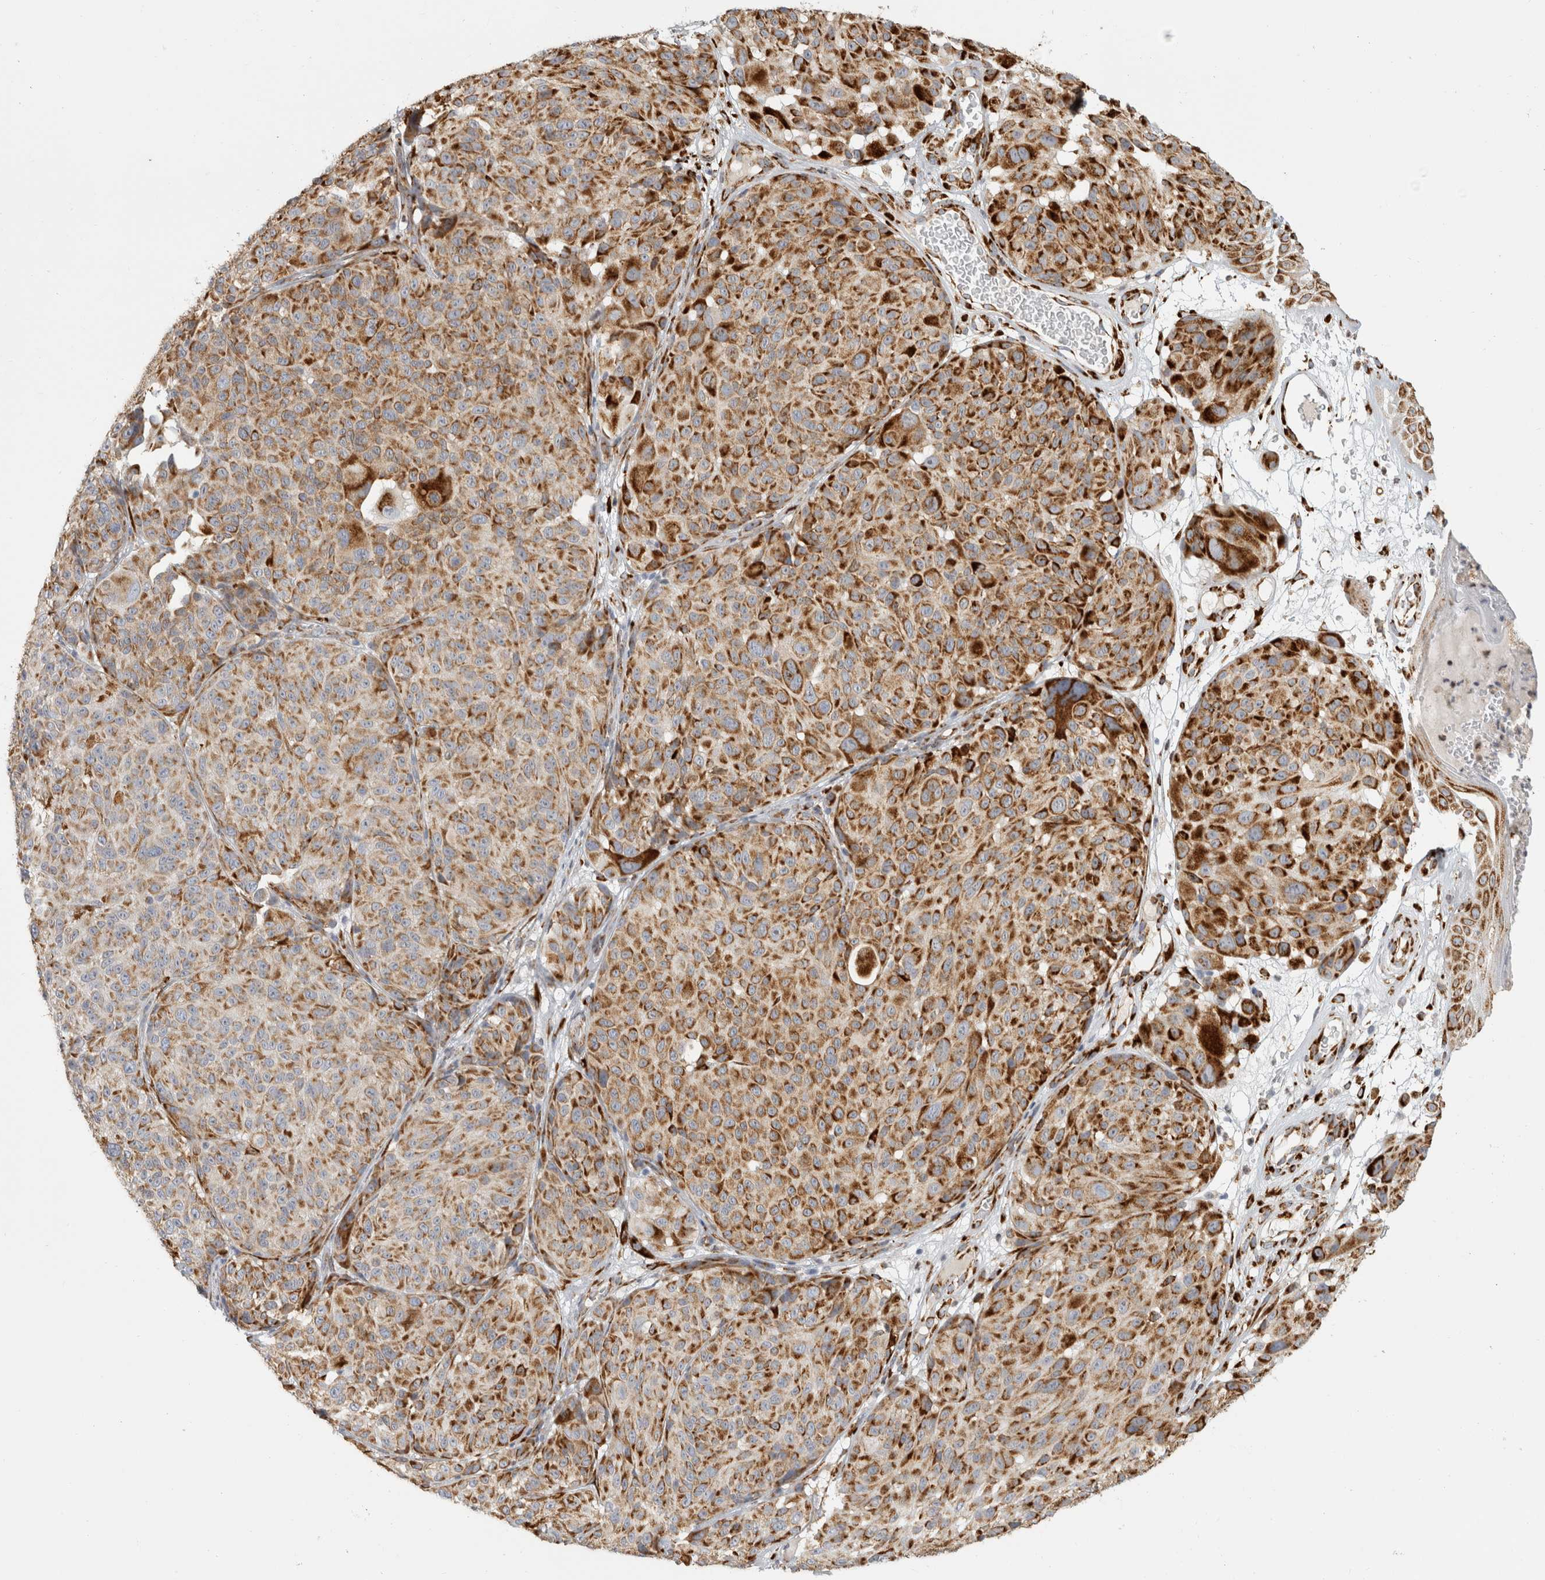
{"staining": {"intensity": "strong", "quantity": ">75%", "location": "cytoplasmic/membranous"}, "tissue": "melanoma", "cell_type": "Tumor cells", "image_type": "cancer", "snomed": [{"axis": "morphology", "description": "Malignant melanoma, NOS"}, {"axis": "topography", "description": "Skin"}], "caption": "The micrograph displays immunohistochemical staining of melanoma. There is strong cytoplasmic/membranous positivity is appreciated in about >75% of tumor cells.", "gene": "OSTN", "patient": {"sex": "male", "age": 83}}